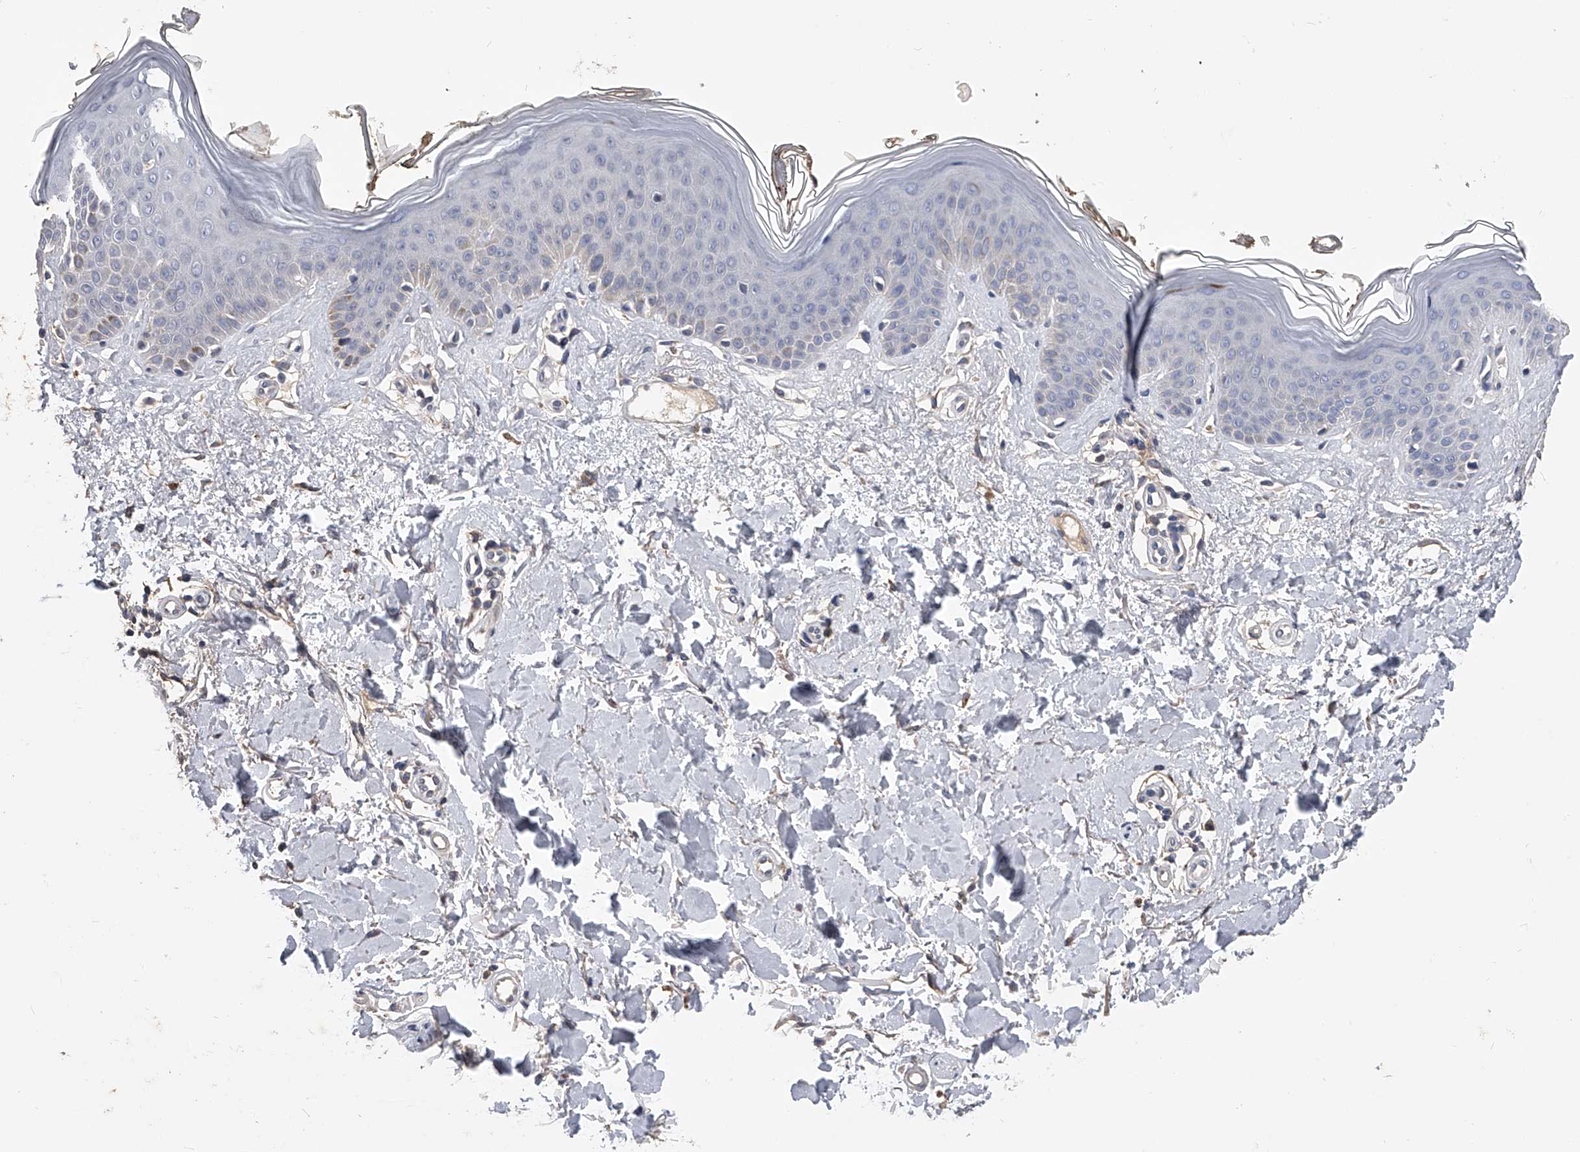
{"staining": {"intensity": "negative", "quantity": "none", "location": "none"}, "tissue": "skin", "cell_type": "Fibroblasts", "image_type": "normal", "snomed": [{"axis": "morphology", "description": "Normal tissue, NOS"}, {"axis": "topography", "description": "Skin"}], "caption": "The histopathology image shows no significant expression in fibroblasts of skin.", "gene": "MDN1", "patient": {"sex": "female", "age": 64}}